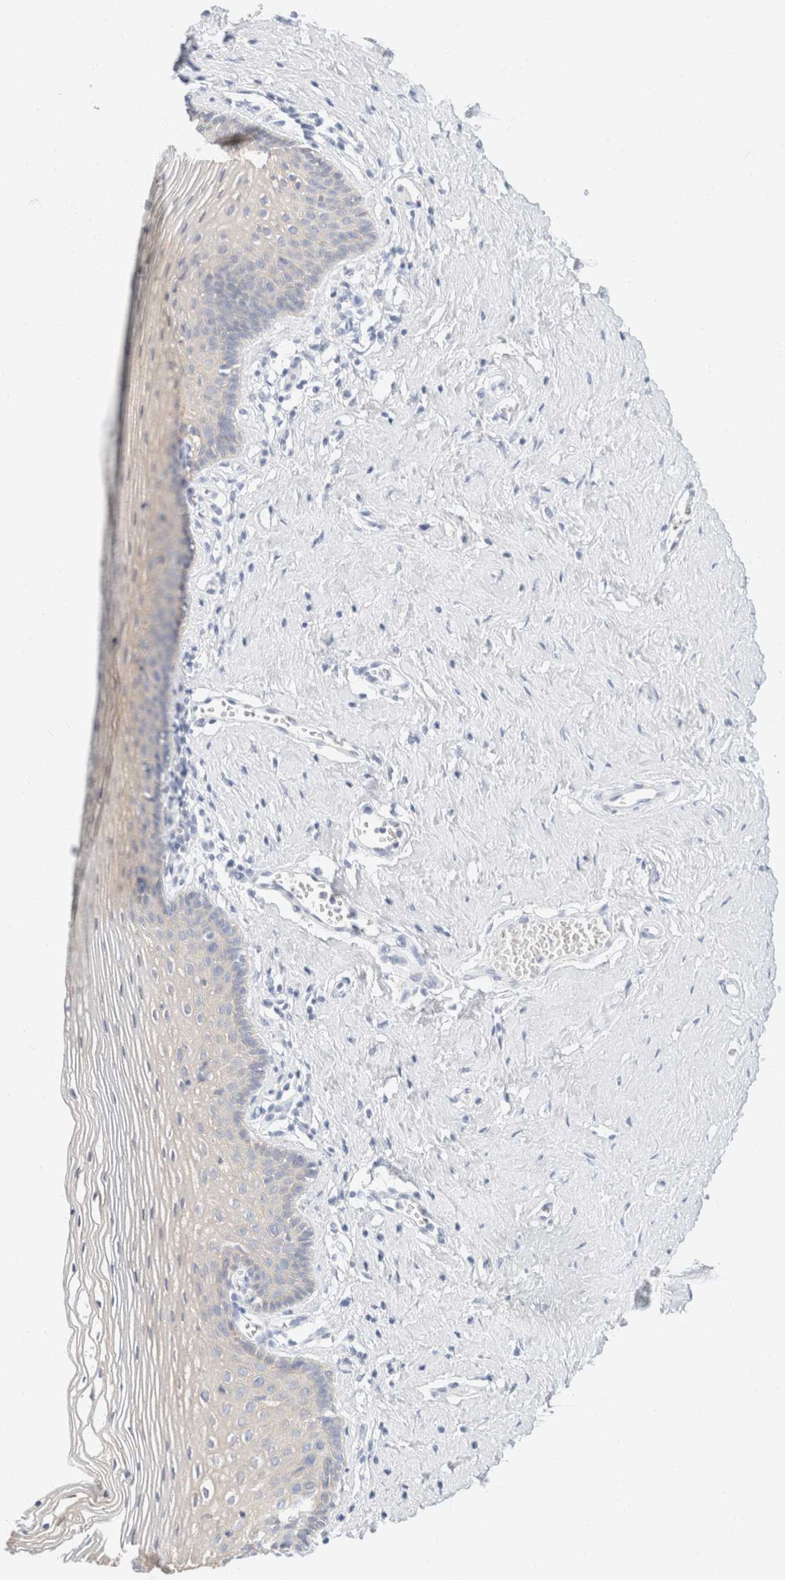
{"staining": {"intensity": "weak", "quantity": "<25%", "location": "cytoplasmic/membranous"}, "tissue": "vagina", "cell_type": "Squamous epithelial cells", "image_type": "normal", "snomed": [{"axis": "morphology", "description": "Normal tissue, NOS"}, {"axis": "topography", "description": "Vagina"}], "caption": "Immunohistochemistry (IHC) micrograph of unremarkable vagina: human vagina stained with DAB (3,3'-diaminobenzidine) displays no significant protein positivity in squamous epithelial cells.", "gene": "KRT20", "patient": {"sex": "female", "age": 32}}